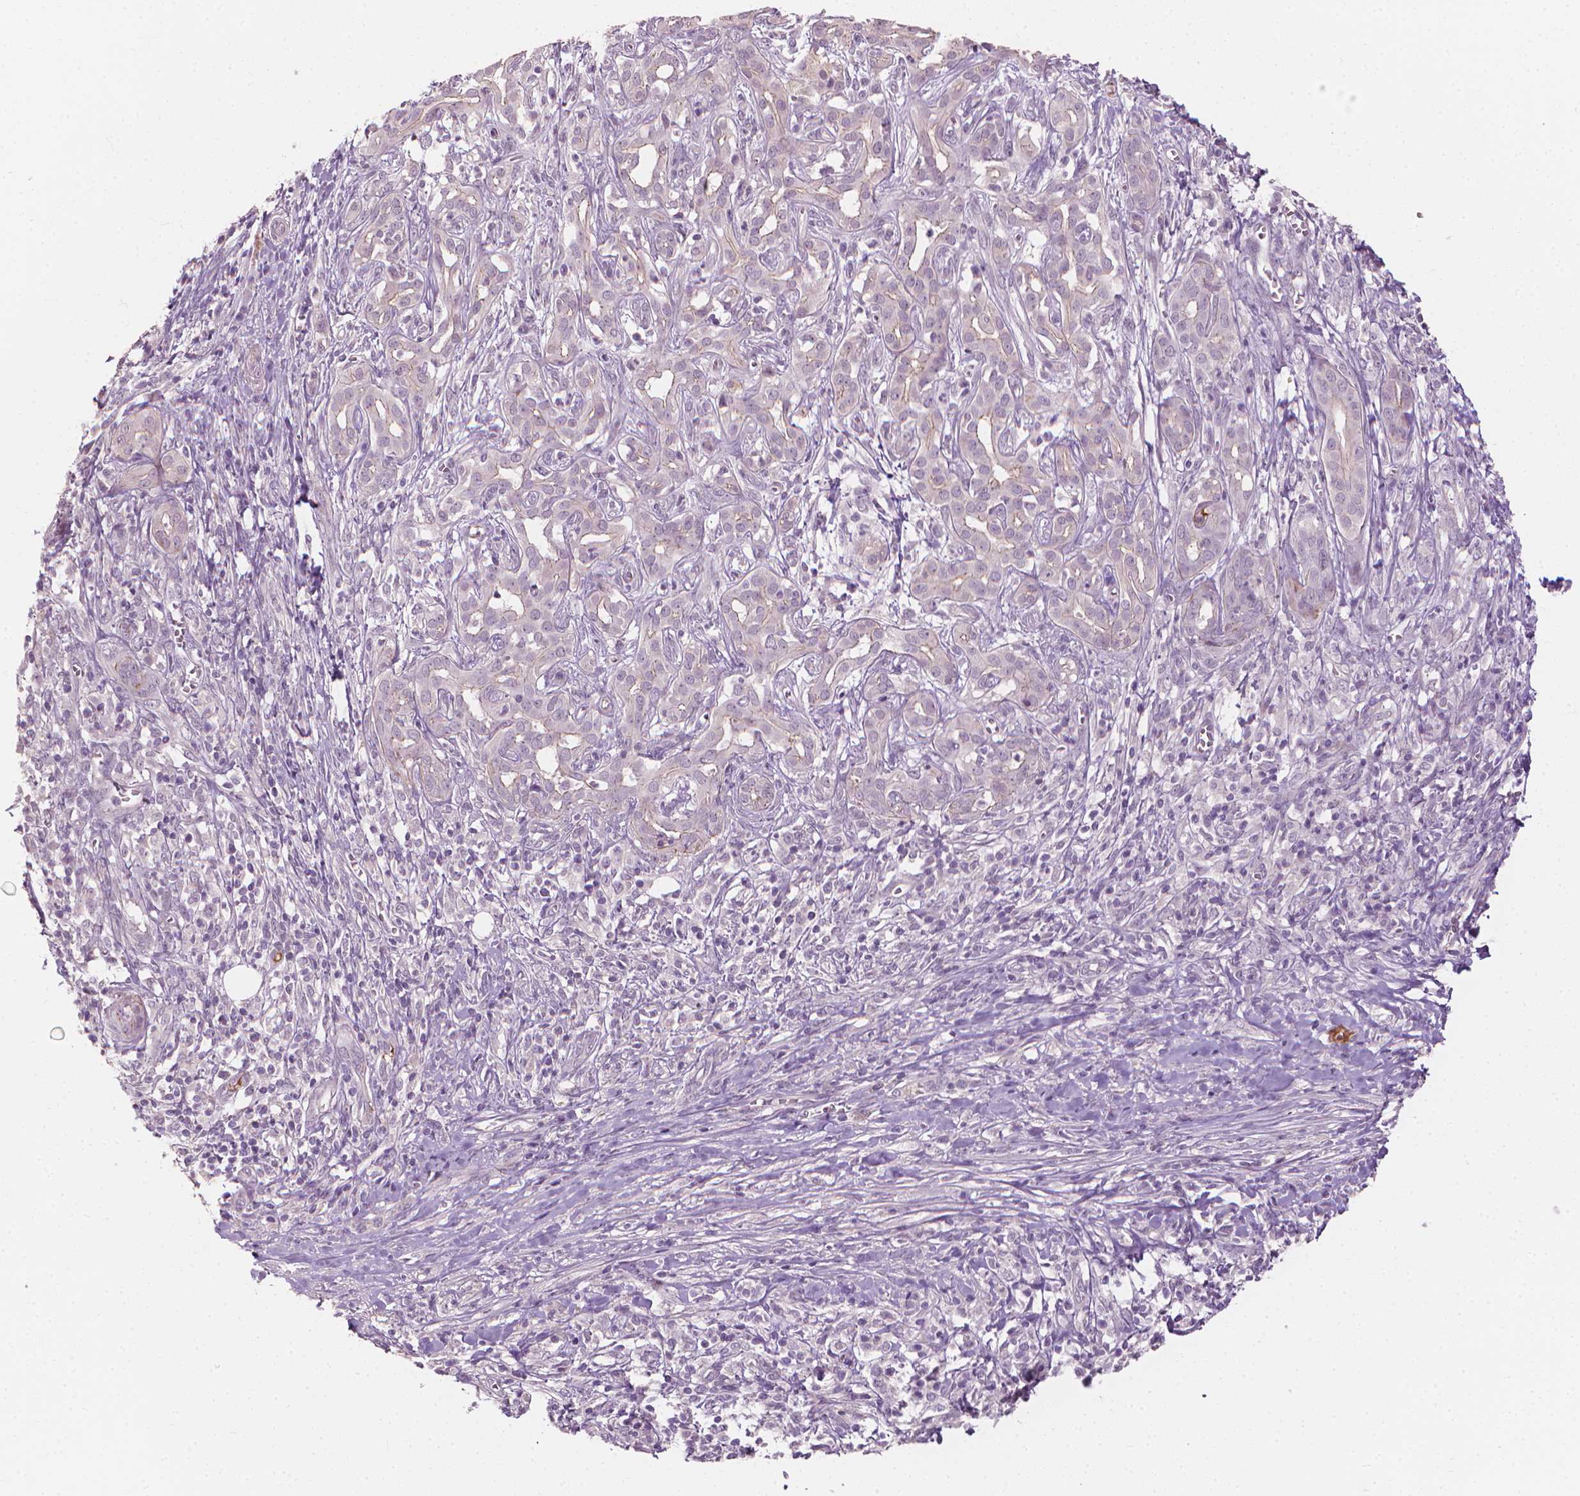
{"staining": {"intensity": "negative", "quantity": "none", "location": "none"}, "tissue": "pancreatic cancer", "cell_type": "Tumor cells", "image_type": "cancer", "snomed": [{"axis": "morphology", "description": "Adenocarcinoma, NOS"}, {"axis": "topography", "description": "Pancreas"}], "caption": "DAB (3,3'-diaminobenzidine) immunohistochemical staining of human pancreatic cancer (adenocarcinoma) demonstrates no significant positivity in tumor cells. (Brightfield microscopy of DAB (3,3'-diaminobenzidine) IHC at high magnification).", "gene": "SAXO2", "patient": {"sex": "male", "age": 61}}